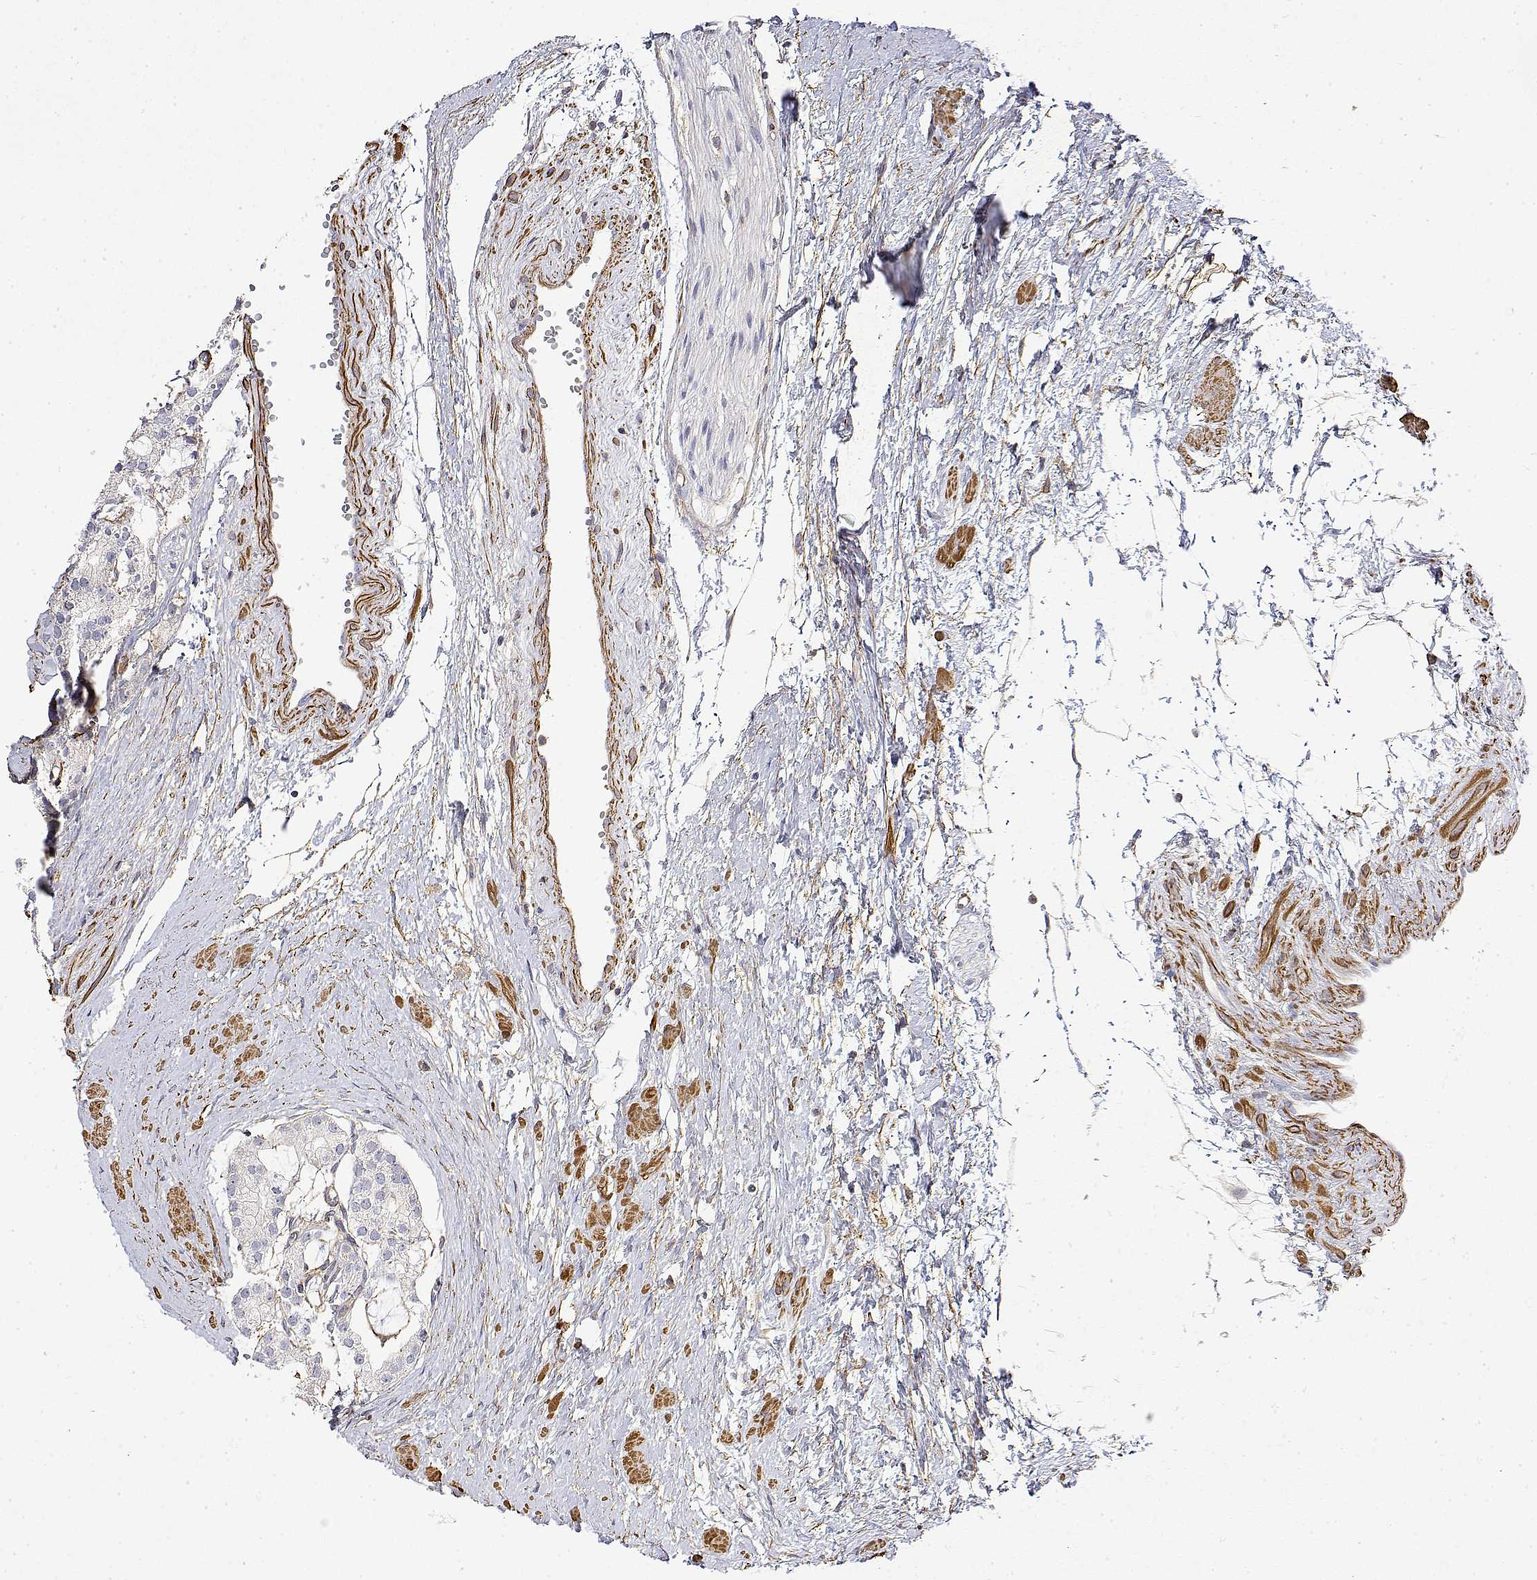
{"staining": {"intensity": "negative", "quantity": "none", "location": "none"}, "tissue": "prostate cancer", "cell_type": "Tumor cells", "image_type": "cancer", "snomed": [{"axis": "morphology", "description": "Adenocarcinoma, High grade"}, {"axis": "topography", "description": "Prostate"}], "caption": "Tumor cells are negative for brown protein staining in adenocarcinoma (high-grade) (prostate).", "gene": "SOWAHD", "patient": {"sex": "male", "age": 71}}